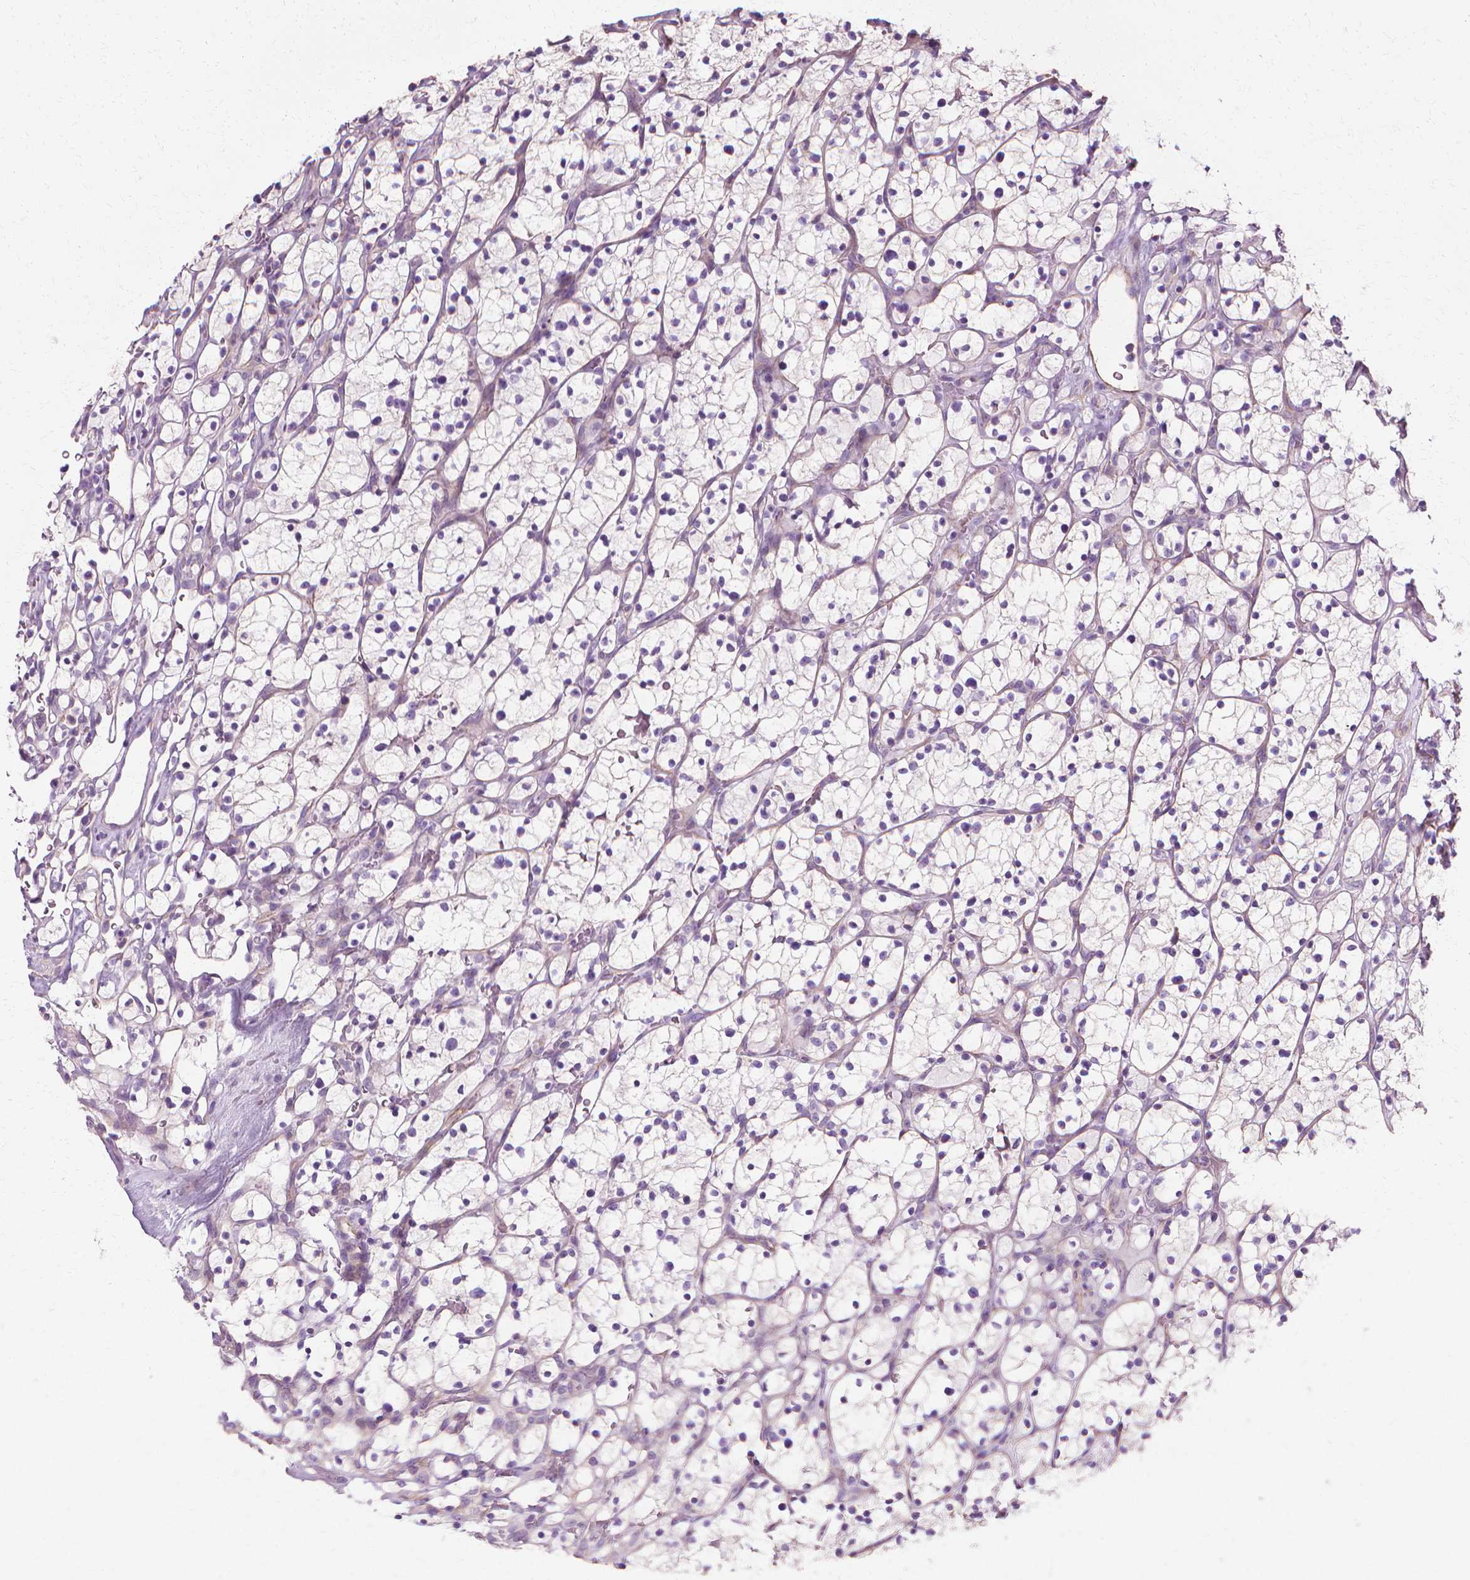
{"staining": {"intensity": "negative", "quantity": "none", "location": "none"}, "tissue": "renal cancer", "cell_type": "Tumor cells", "image_type": "cancer", "snomed": [{"axis": "morphology", "description": "Adenocarcinoma, NOS"}, {"axis": "topography", "description": "Kidney"}], "caption": "The histopathology image shows no significant staining in tumor cells of adenocarcinoma (renal).", "gene": "CFAP157", "patient": {"sex": "female", "age": 64}}